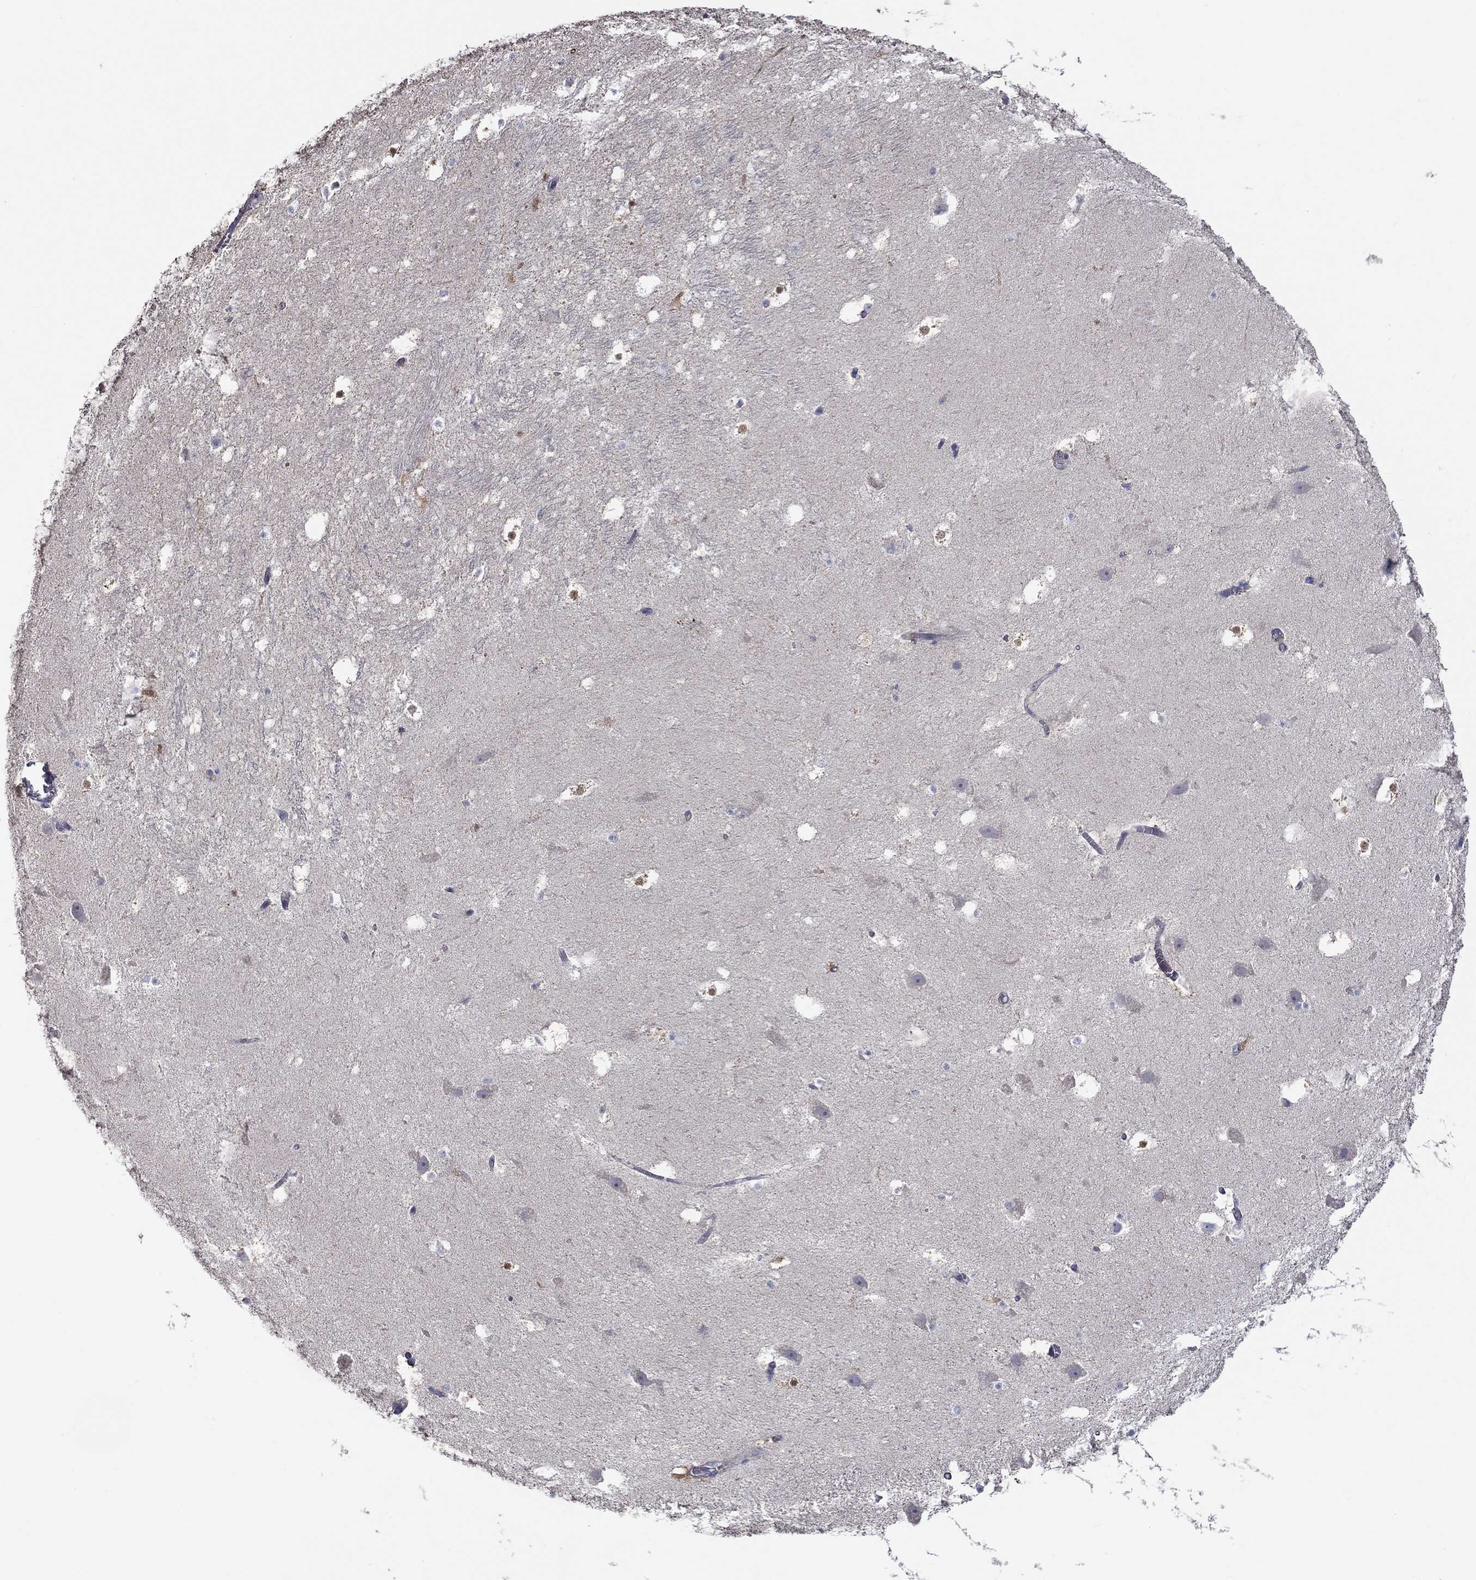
{"staining": {"intensity": "moderate", "quantity": "<25%", "location": "nuclear"}, "tissue": "hippocampus", "cell_type": "Glial cells", "image_type": "normal", "snomed": [{"axis": "morphology", "description": "Normal tissue, NOS"}, {"axis": "topography", "description": "Hippocampus"}], "caption": "This image demonstrates unremarkable hippocampus stained with immunohistochemistry to label a protein in brown. The nuclear of glial cells show moderate positivity for the protein. Nuclei are counter-stained blue.", "gene": "CAMKK2", "patient": {"sex": "male", "age": 26}}